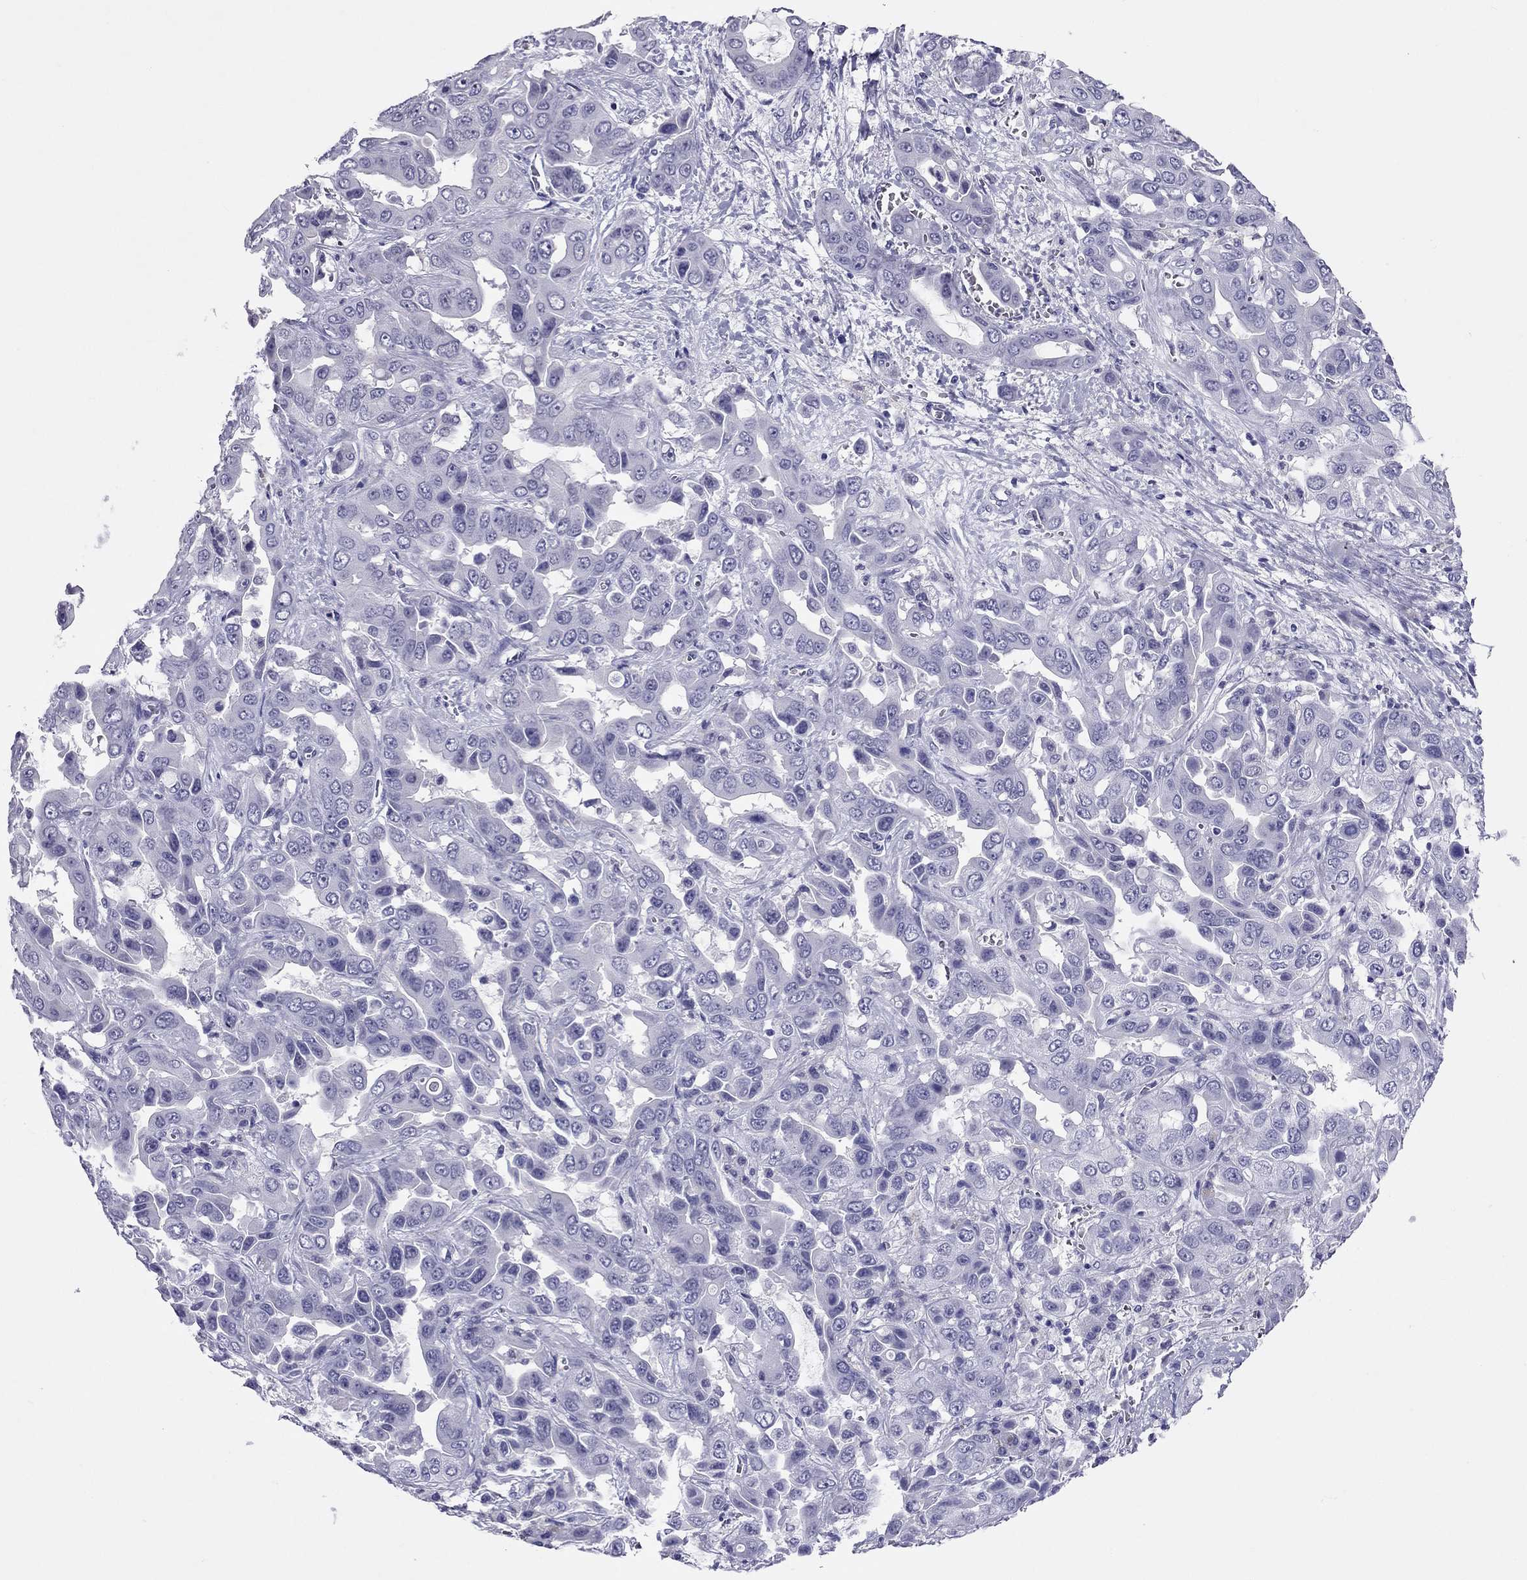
{"staining": {"intensity": "negative", "quantity": "none", "location": "none"}, "tissue": "liver cancer", "cell_type": "Tumor cells", "image_type": "cancer", "snomed": [{"axis": "morphology", "description": "Cholangiocarcinoma"}, {"axis": "topography", "description": "Liver"}], "caption": "There is no significant expression in tumor cells of liver cholangiocarcinoma. The staining was performed using DAB (3,3'-diaminobenzidine) to visualize the protein expression in brown, while the nuclei were stained in blue with hematoxylin (Magnification: 20x).", "gene": "CROCC2", "patient": {"sex": "female", "age": 52}}